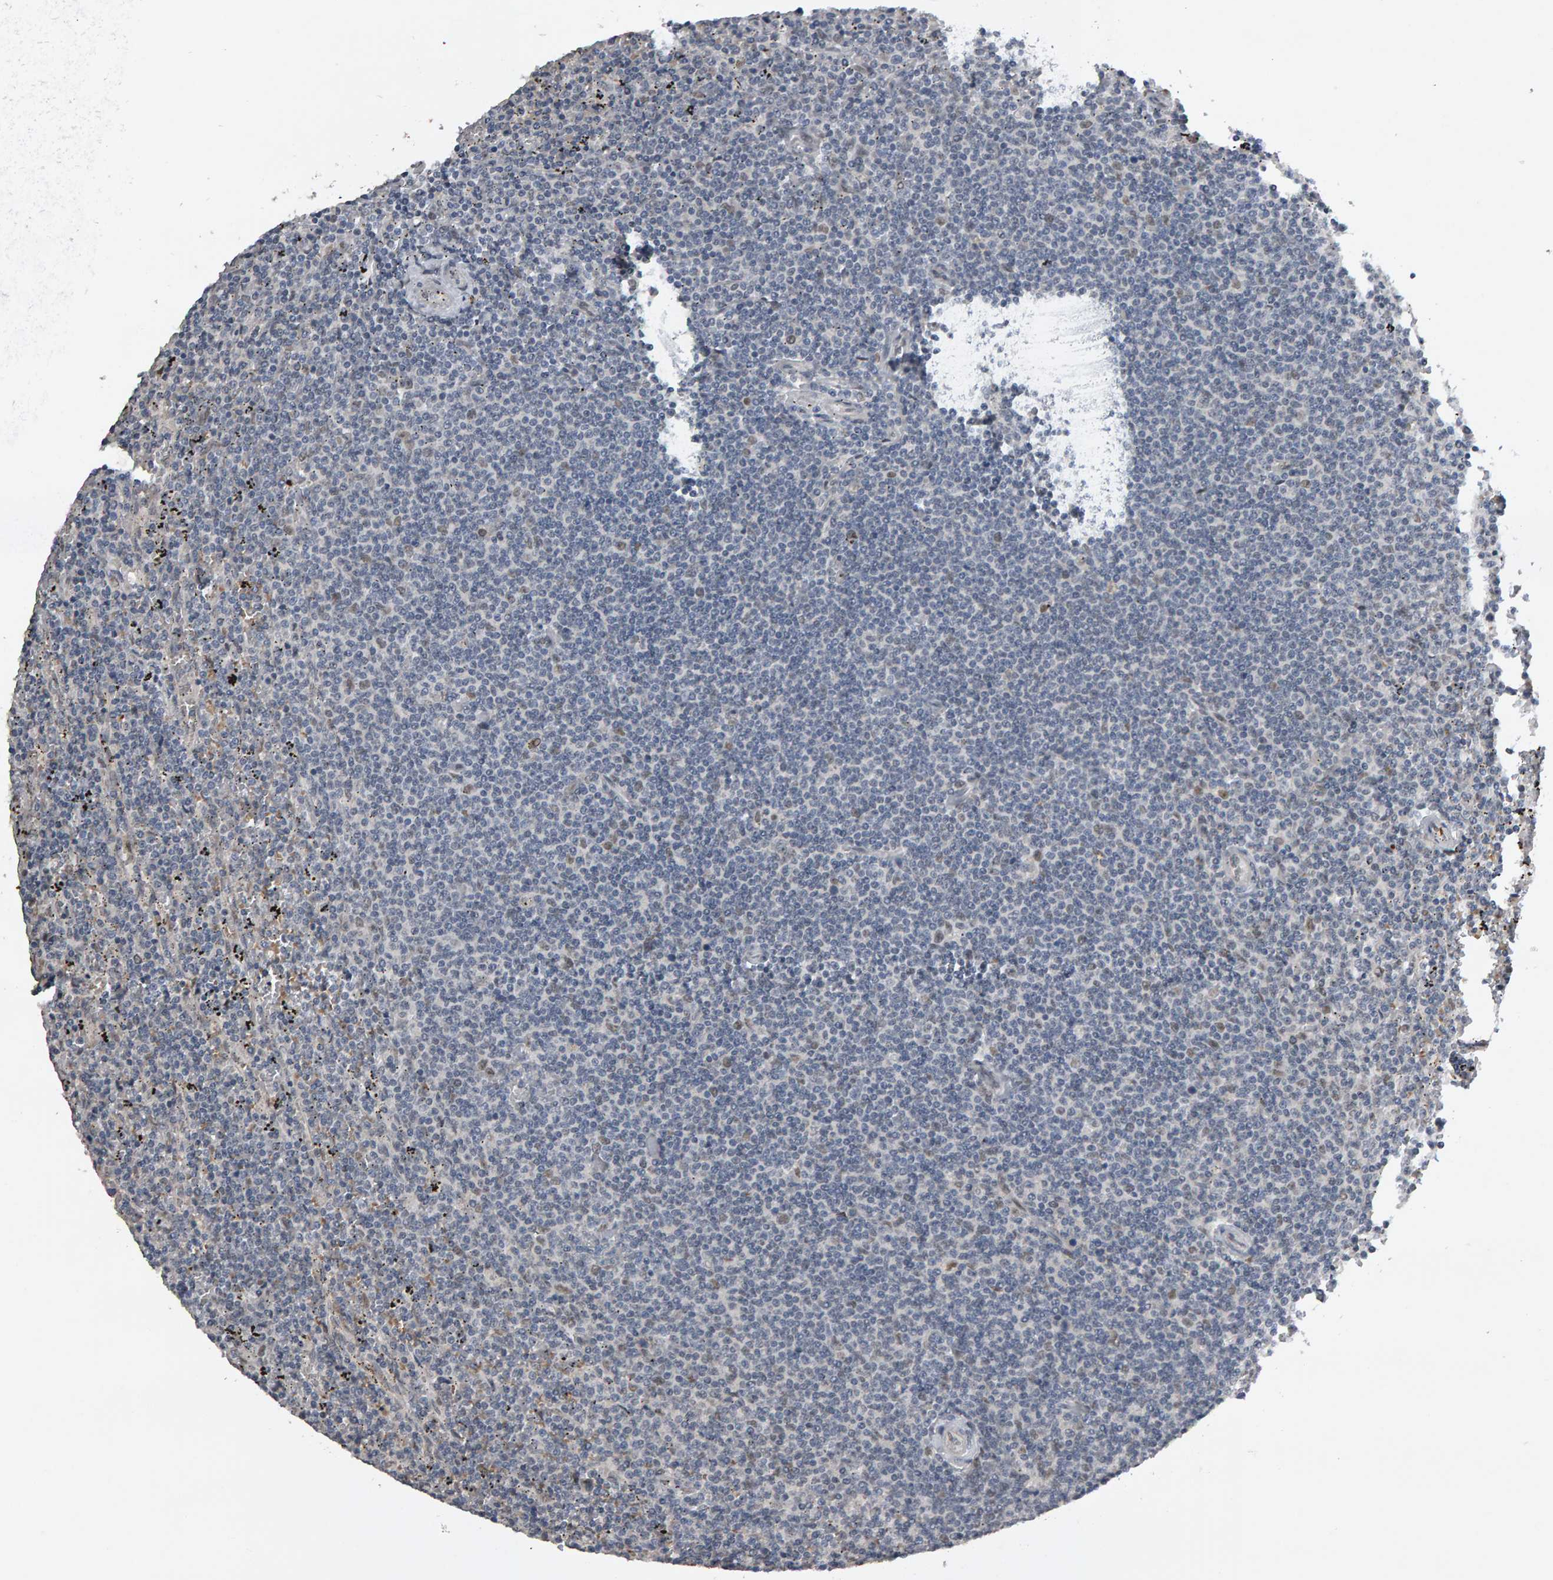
{"staining": {"intensity": "weak", "quantity": "<25%", "location": "nuclear"}, "tissue": "lymphoma", "cell_type": "Tumor cells", "image_type": "cancer", "snomed": [{"axis": "morphology", "description": "Malignant lymphoma, non-Hodgkin's type, Low grade"}, {"axis": "topography", "description": "Spleen"}], "caption": "Tumor cells show no significant protein expression in lymphoma.", "gene": "IPO8", "patient": {"sex": "female", "age": 50}}